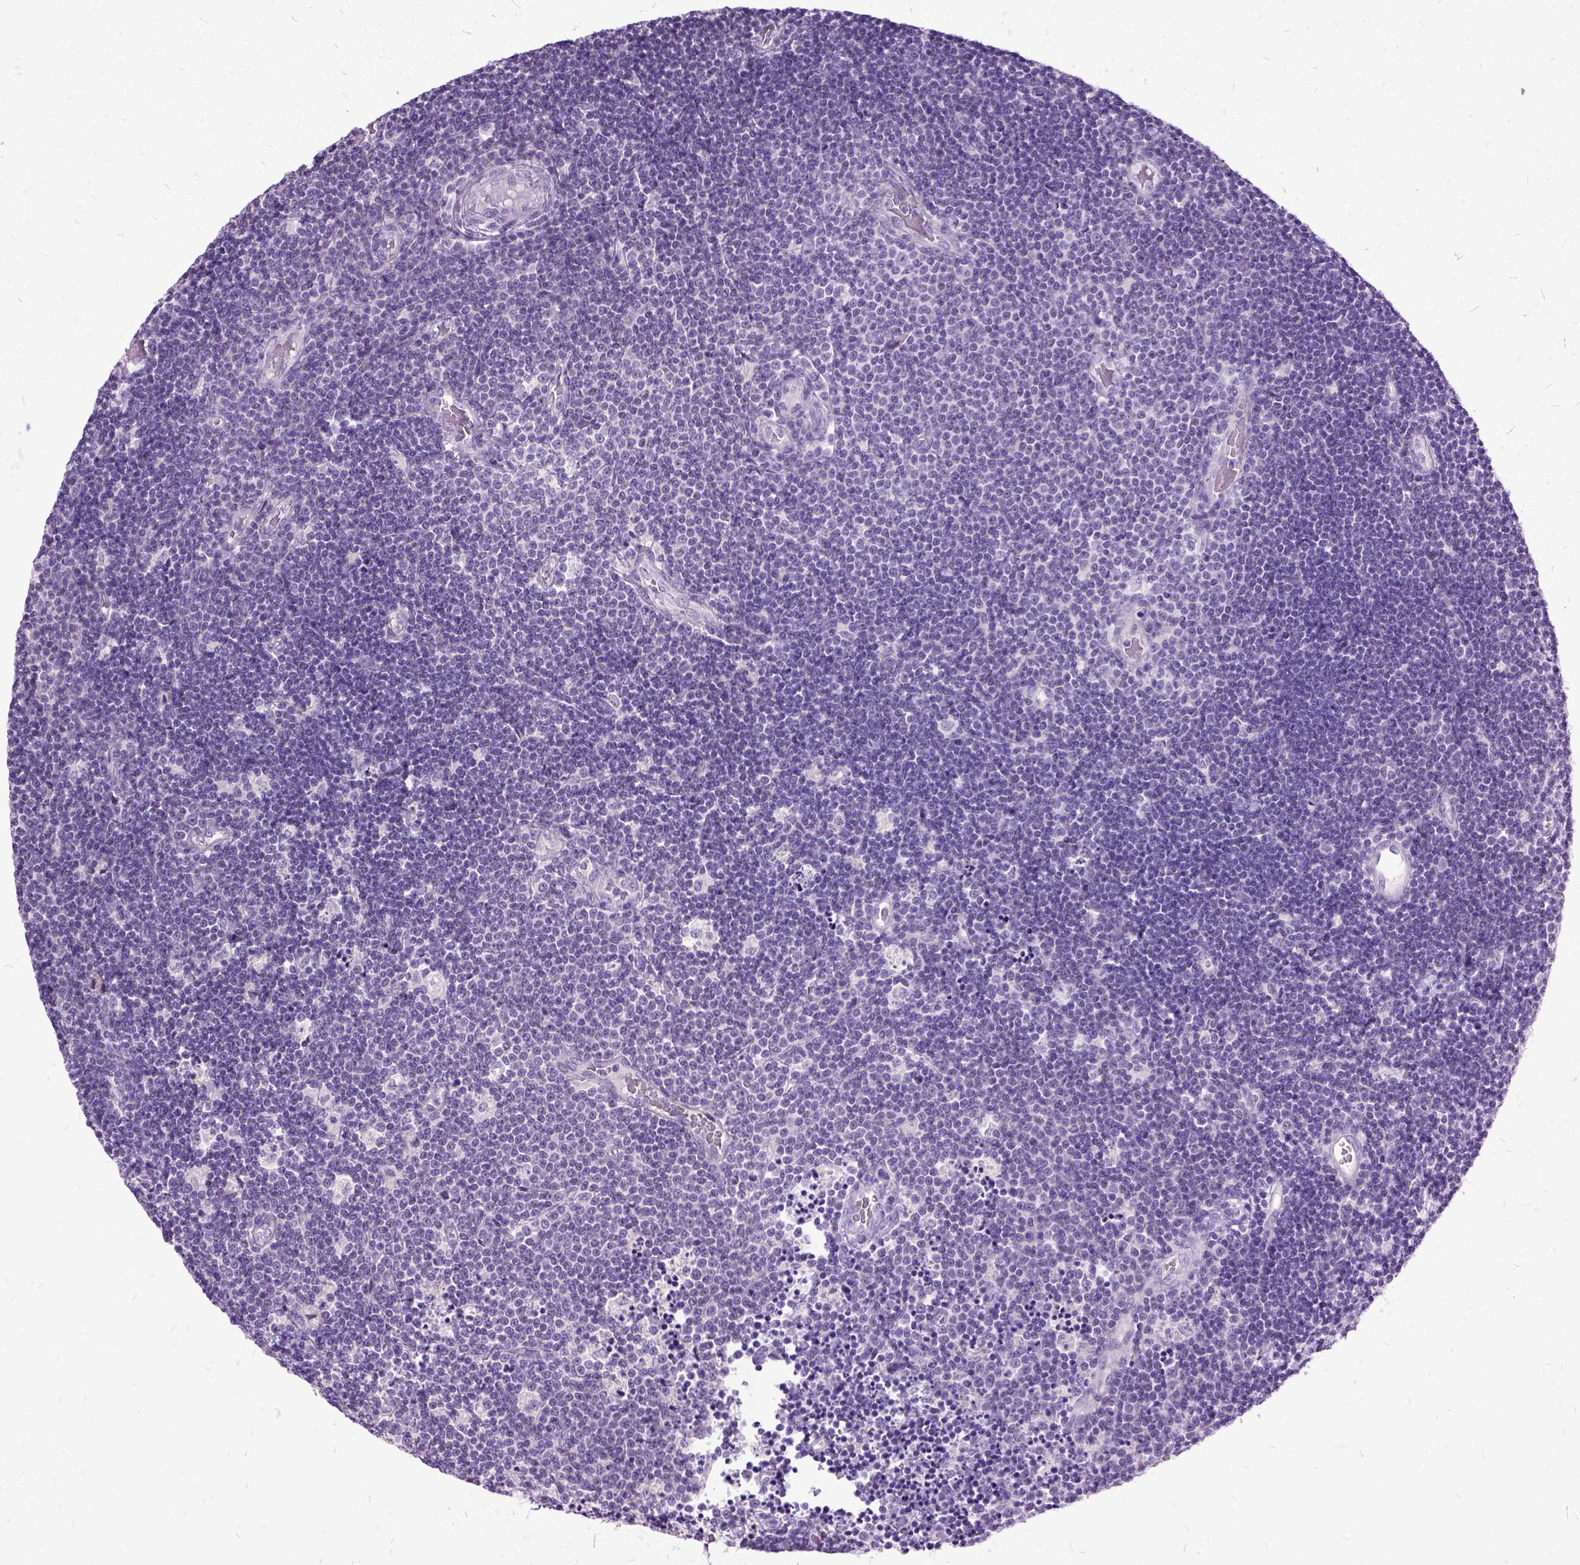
{"staining": {"intensity": "negative", "quantity": "none", "location": "none"}, "tissue": "lymphoma", "cell_type": "Tumor cells", "image_type": "cancer", "snomed": [{"axis": "morphology", "description": "Malignant lymphoma, non-Hodgkin's type, Low grade"}, {"axis": "topography", "description": "Brain"}], "caption": "Immunohistochemical staining of lymphoma reveals no significant positivity in tumor cells.", "gene": "MME", "patient": {"sex": "female", "age": 66}}